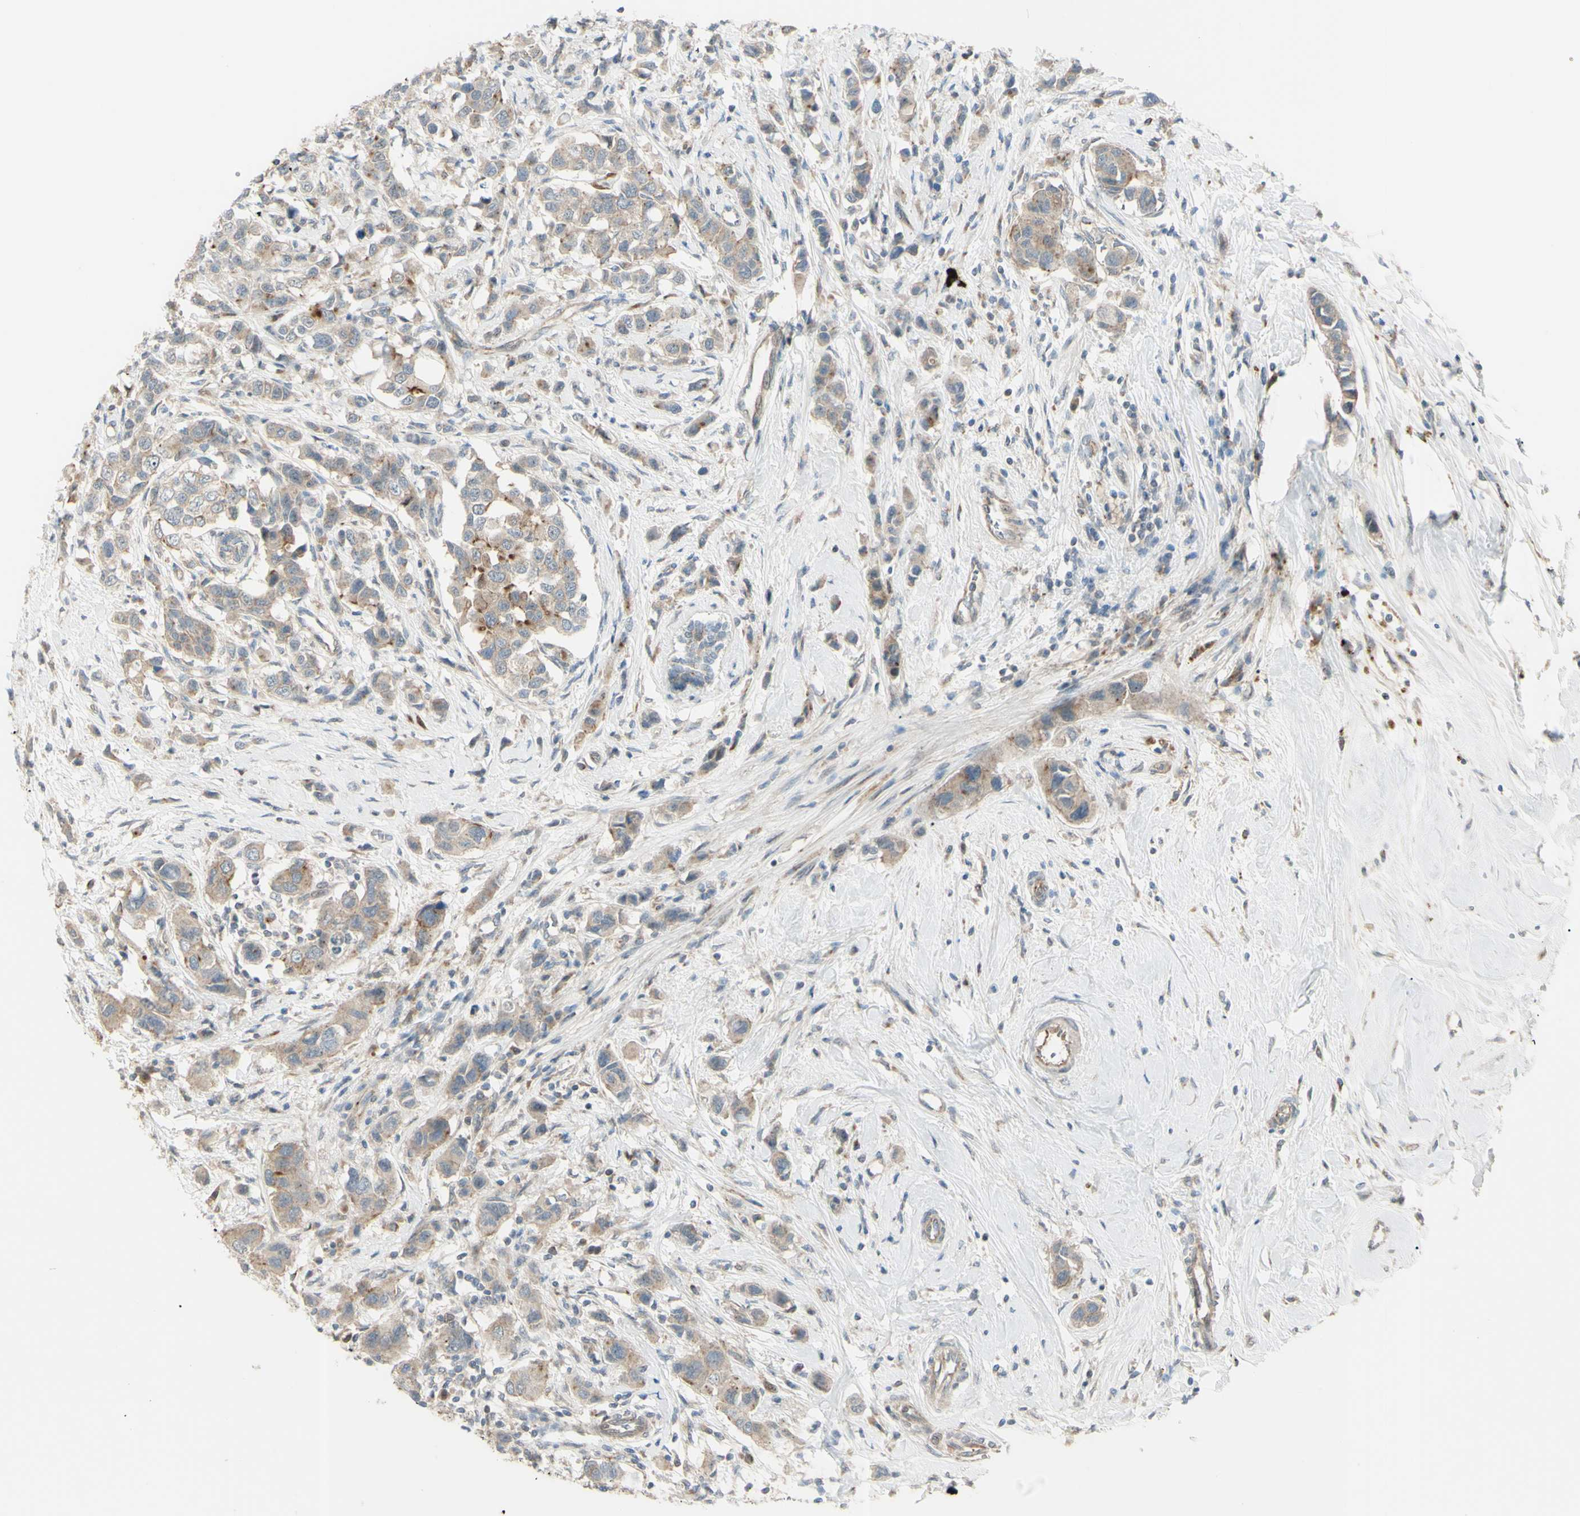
{"staining": {"intensity": "weak", "quantity": ">75%", "location": "cytoplasmic/membranous"}, "tissue": "breast cancer", "cell_type": "Tumor cells", "image_type": "cancer", "snomed": [{"axis": "morphology", "description": "Normal tissue, NOS"}, {"axis": "morphology", "description": "Duct carcinoma"}, {"axis": "topography", "description": "Breast"}], "caption": "Protein analysis of breast infiltrating ductal carcinoma tissue displays weak cytoplasmic/membranous expression in about >75% of tumor cells. (DAB (3,3'-diaminobenzidine) IHC, brown staining for protein, blue staining for nuclei).", "gene": "LMTK2", "patient": {"sex": "female", "age": 50}}